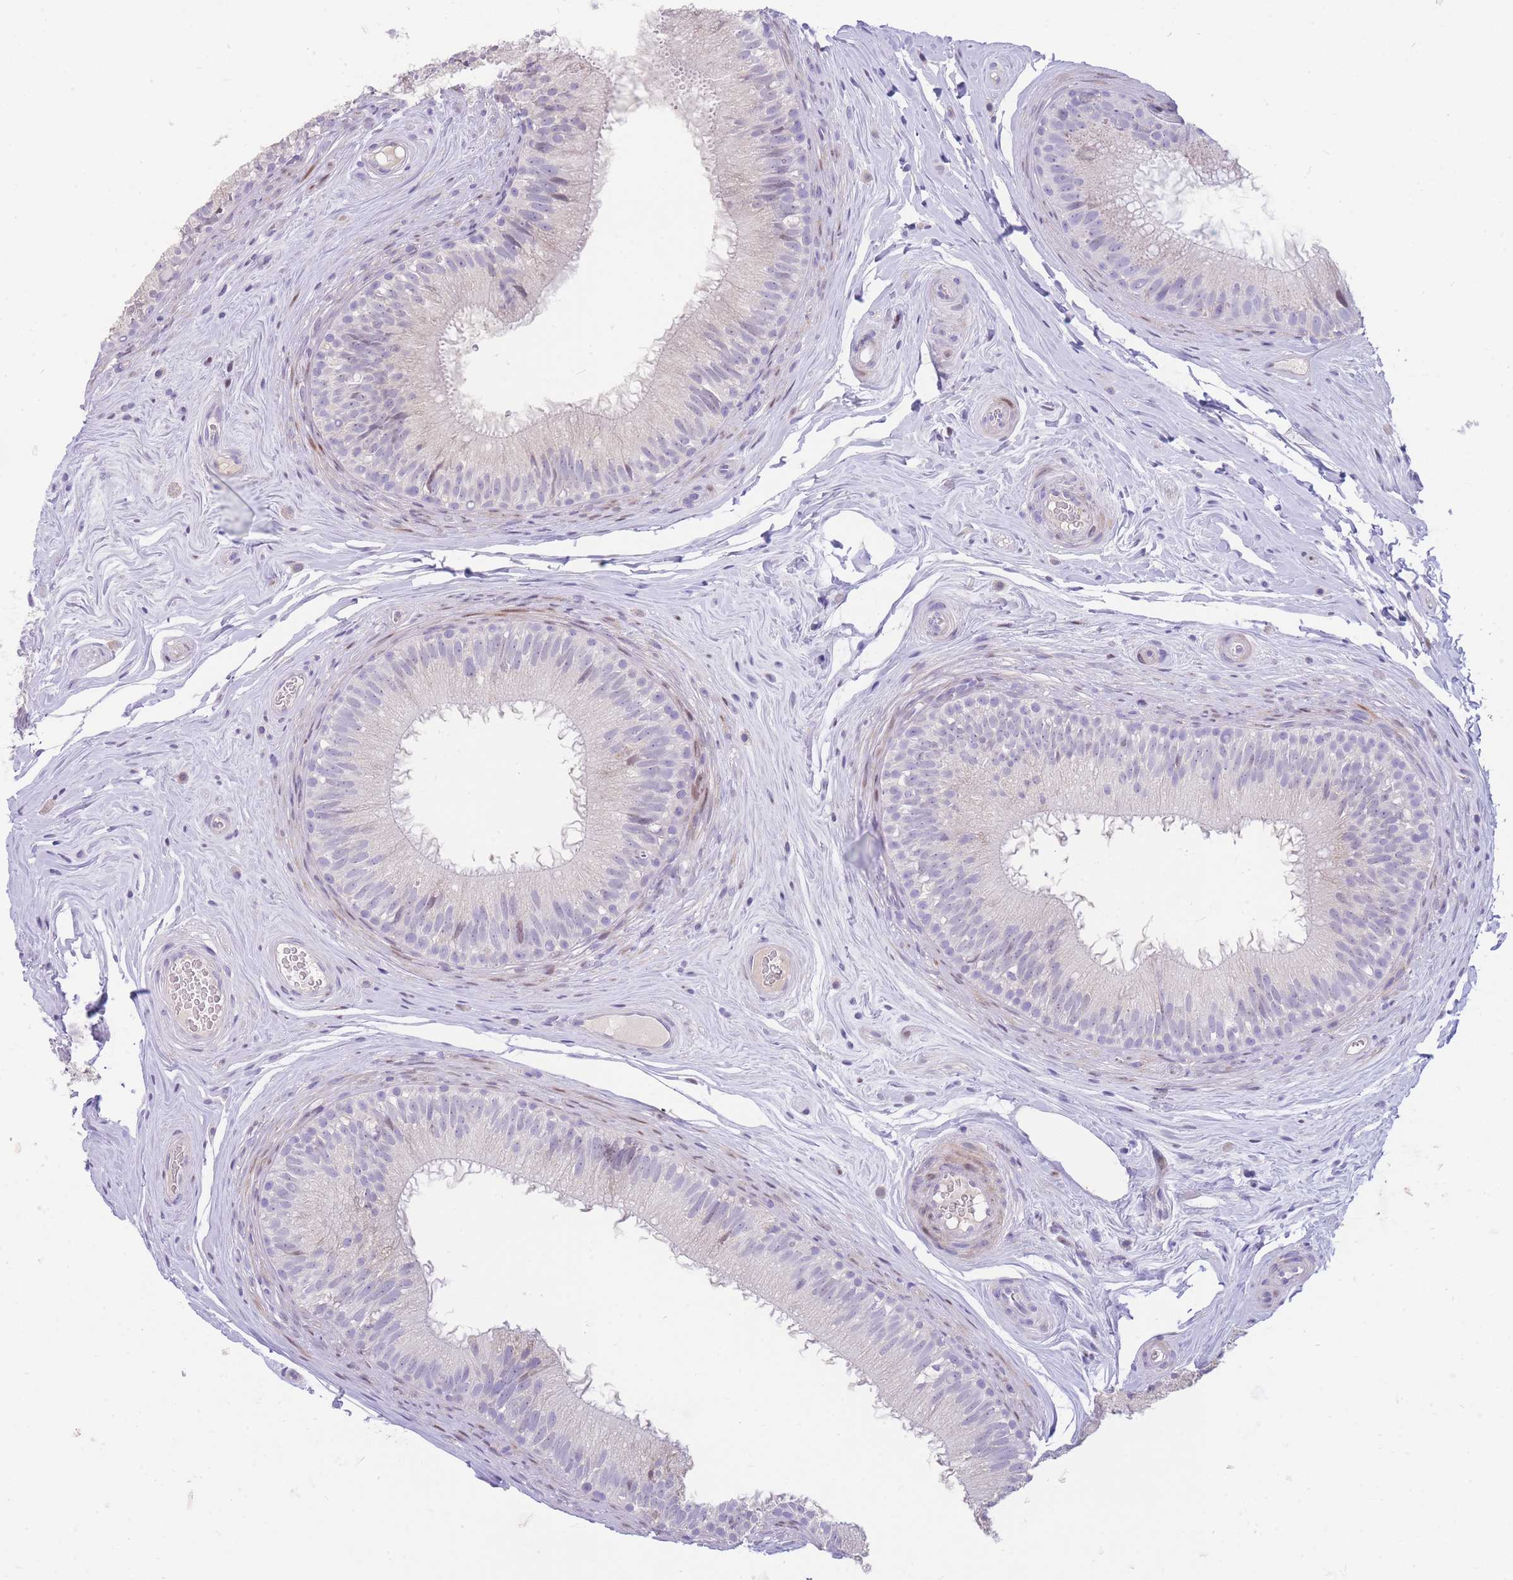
{"staining": {"intensity": "negative", "quantity": "none", "location": "none"}, "tissue": "epididymis", "cell_type": "Glandular cells", "image_type": "normal", "snomed": [{"axis": "morphology", "description": "Normal tissue, NOS"}, {"axis": "topography", "description": "Epididymis"}], "caption": "High magnification brightfield microscopy of benign epididymis stained with DAB (brown) and counterstained with hematoxylin (blue): glandular cells show no significant positivity. (Stains: DAB (3,3'-diaminobenzidine) IHC with hematoxylin counter stain, Microscopy: brightfield microscopy at high magnification).", "gene": "SHCBP1", "patient": {"sex": "male", "age": 34}}